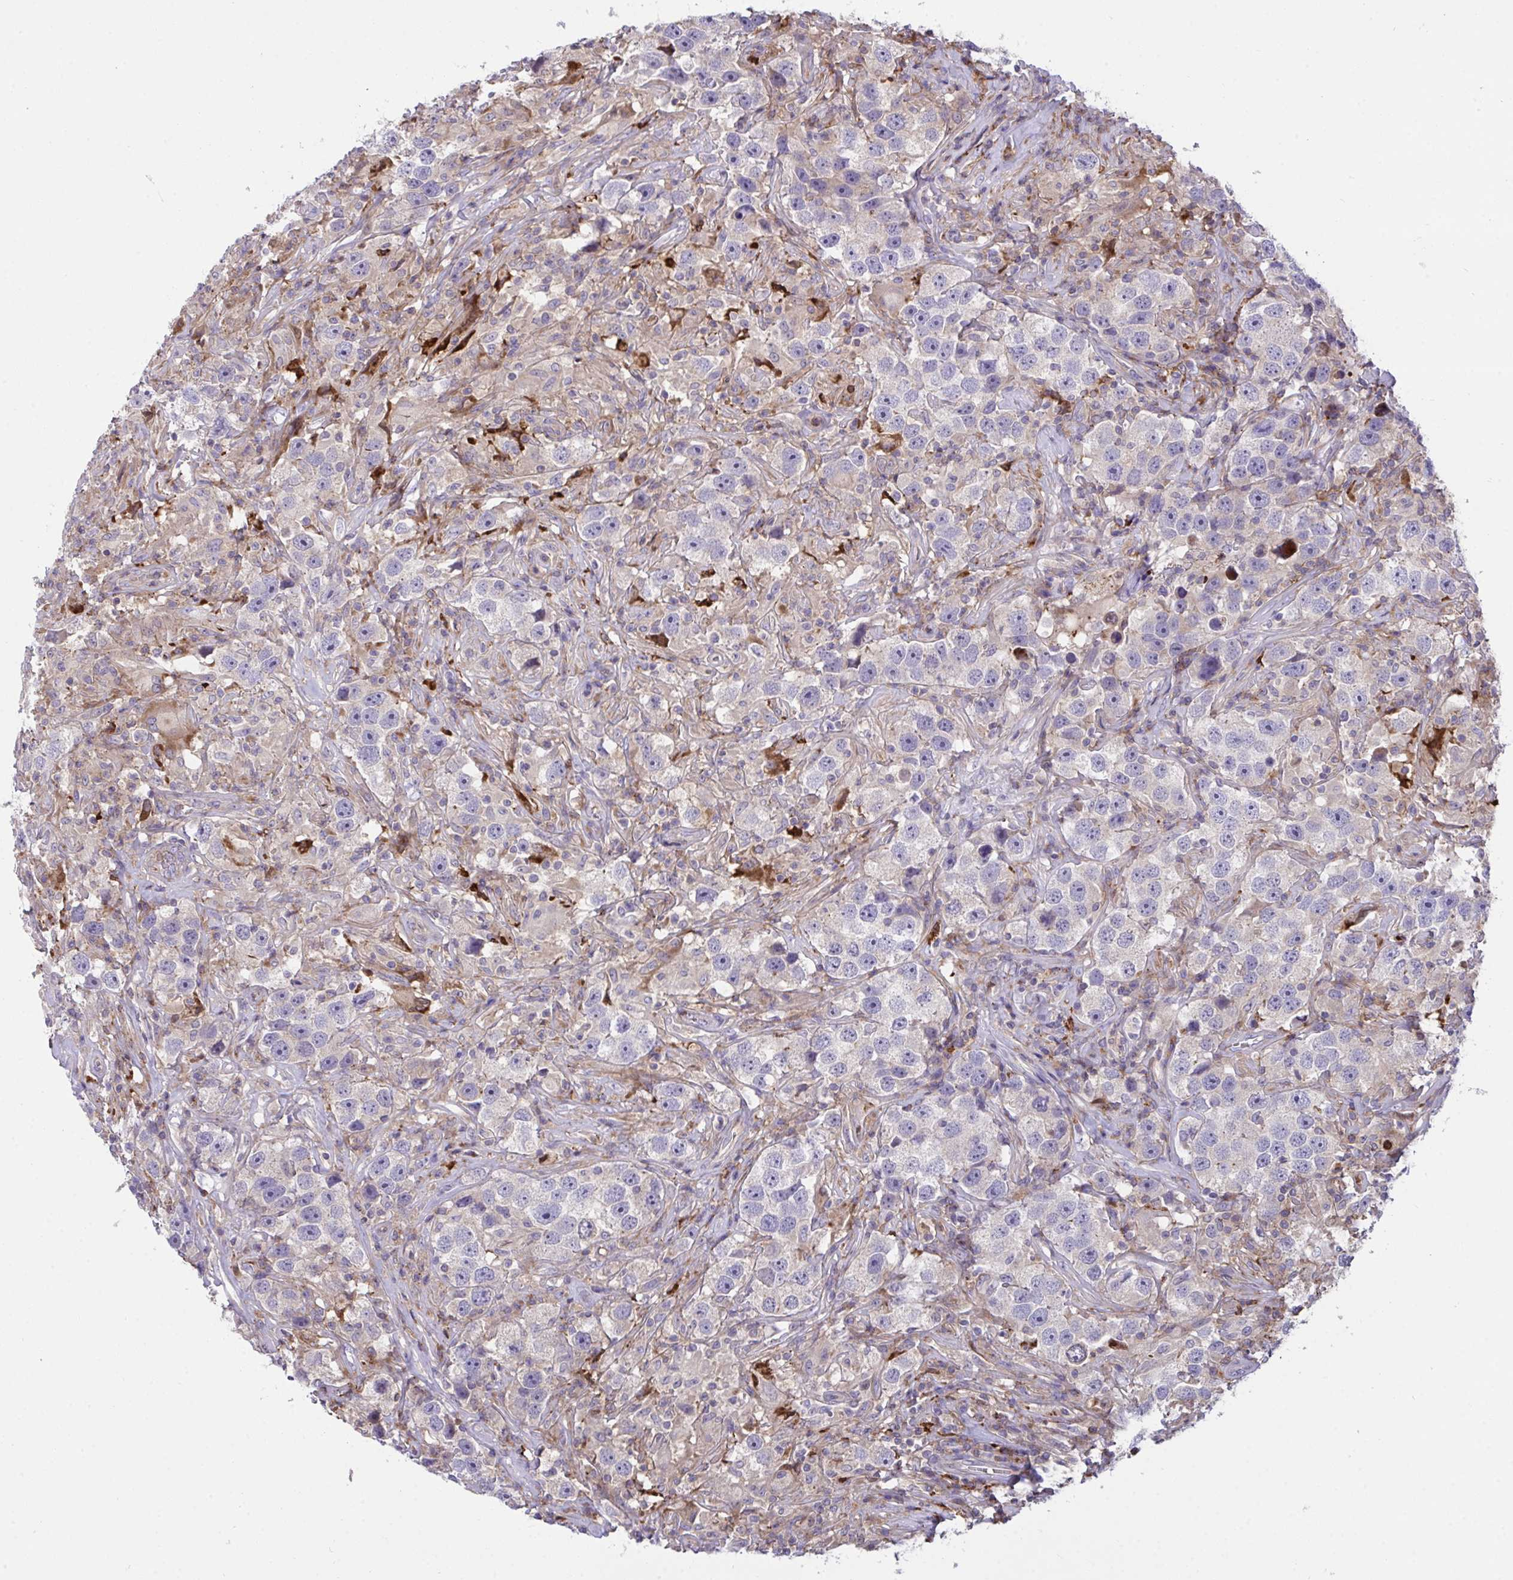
{"staining": {"intensity": "negative", "quantity": "none", "location": "none"}, "tissue": "testis cancer", "cell_type": "Tumor cells", "image_type": "cancer", "snomed": [{"axis": "morphology", "description": "Seminoma, NOS"}, {"axis": "topography", "description": "Testis"}], "caption": "Immunohistochemistry (IHC) of human testis seminoma reveals no staining in tumor cells.", "gene": "PPIH", "patient": {"sex": "male", "age": 49}}